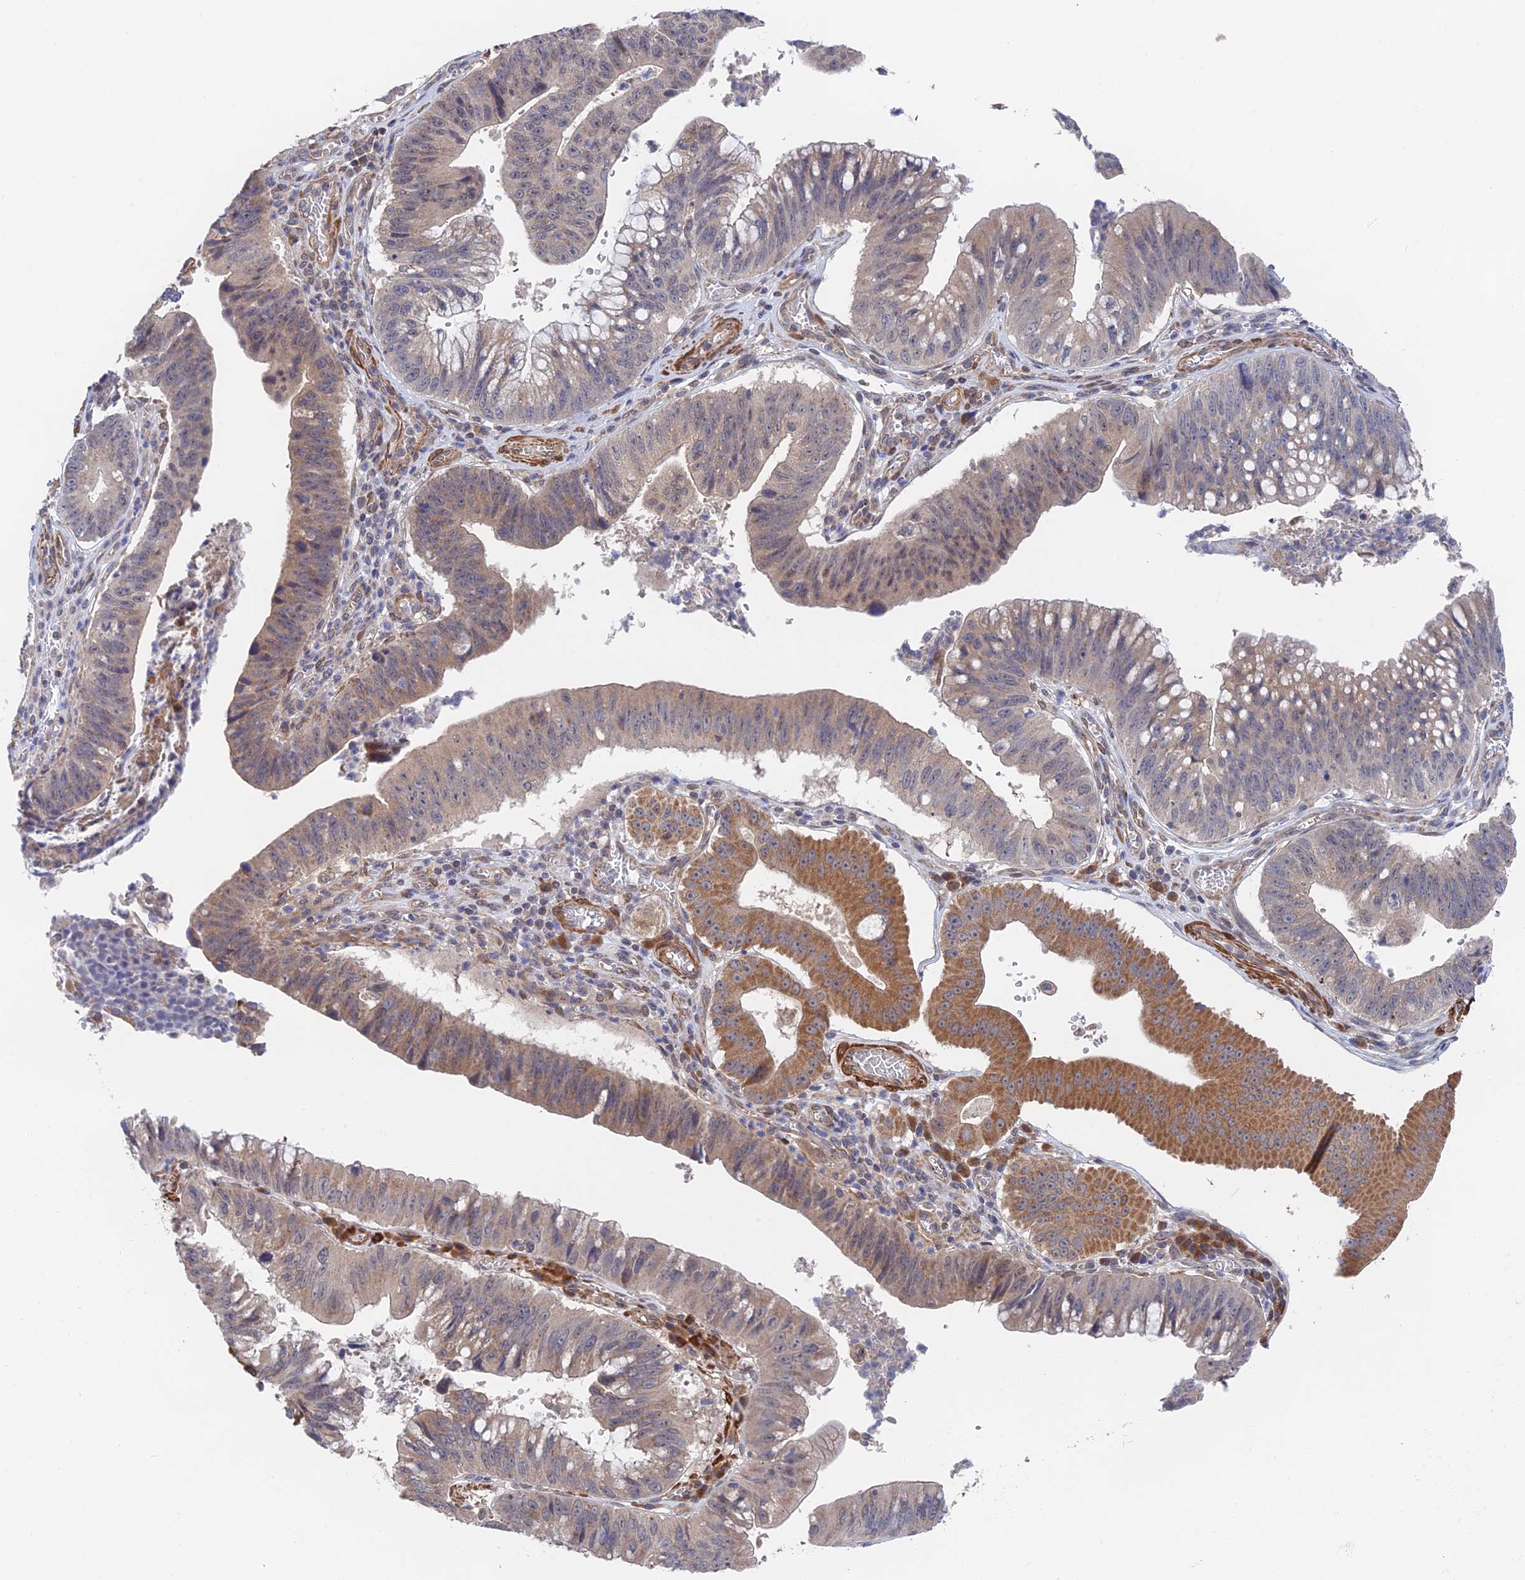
{"staining": {"intensity": "moderate", "quantity": "<25%", "location": "cytoplasmic/membranous"}, "tissue": "stomach cancer", "cell_type": "Tumor cells", "image_type": "cancer", "snomed": [{"axis": "morphology", "description": "Adenocarcinoma, NOS"}, {"axis": "topography", "description": "Stomach"}], "caption": "Protein staining of stomach adenocarcinoma tissue exhibits moderate cytoplasmic/membranous staining in approximately <25% of tumor cells. (Stains: DAB (3,3'-diaminobenzidine) in brown, nuclei in blue, Microscopy: brightfield microscopy at high magnification).", "gene": "ZNF320", "patient": {"sex": "male", "age": 59}}